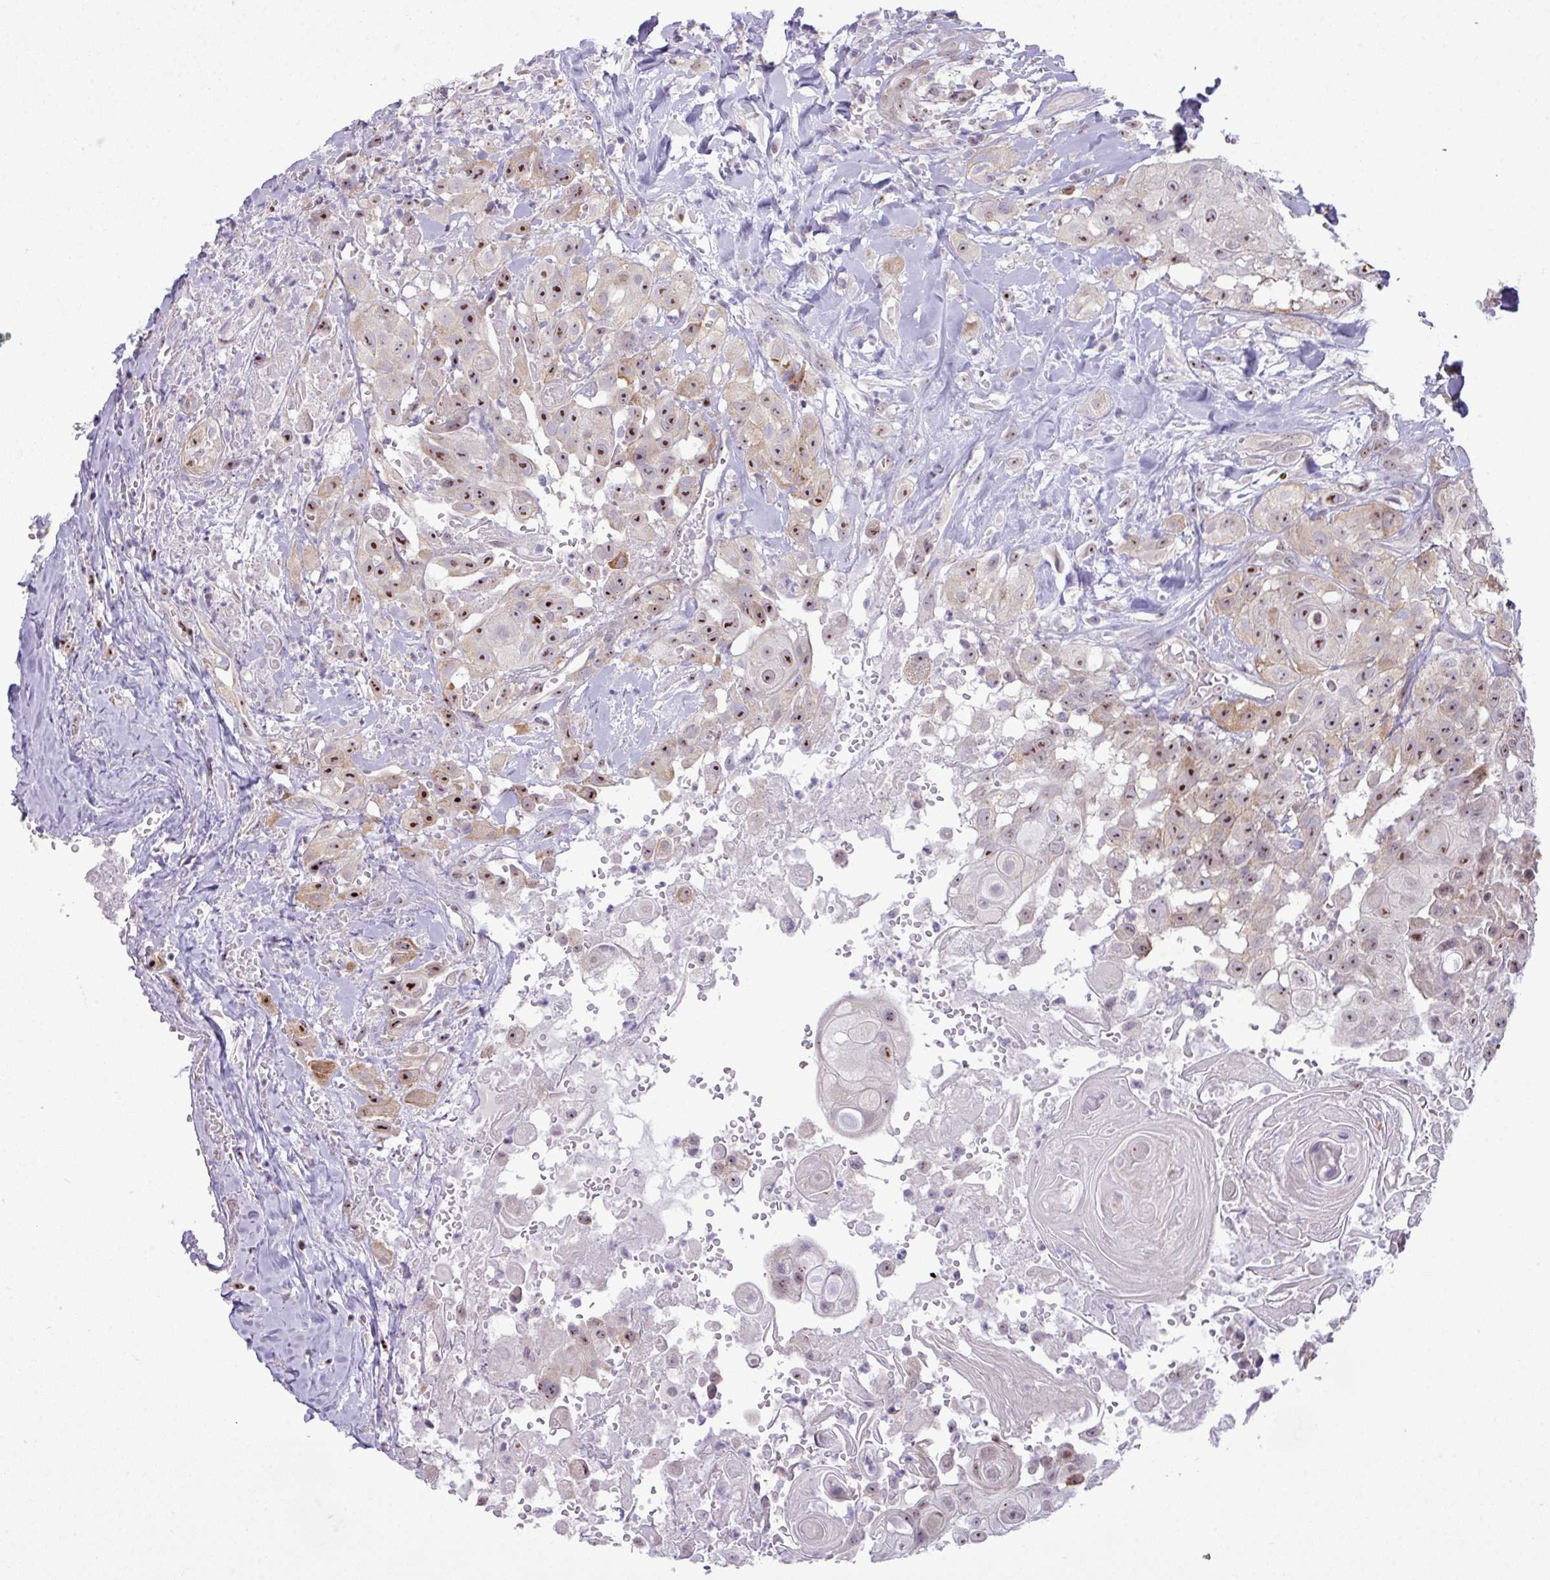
{"staining": {"intensity": "strong", "quantity": ">75%", "location": "nuclear"}, "tissue": "head and neck cancer", "cell_type": "Tumor cells", "image_type": "cancer", "snomed": [{"axis": "morphology", "description": "Squamous cell carcinoma, NOS"}, {"axis": "topography", "description": "Head-Neck"}], "caption": "Human head and neck squamous cell carcinoma stained with a protein marker reveals strong staining in tumor cells.", "gene": "MAK16", "patient": {"sex": "male", "age": 83}}